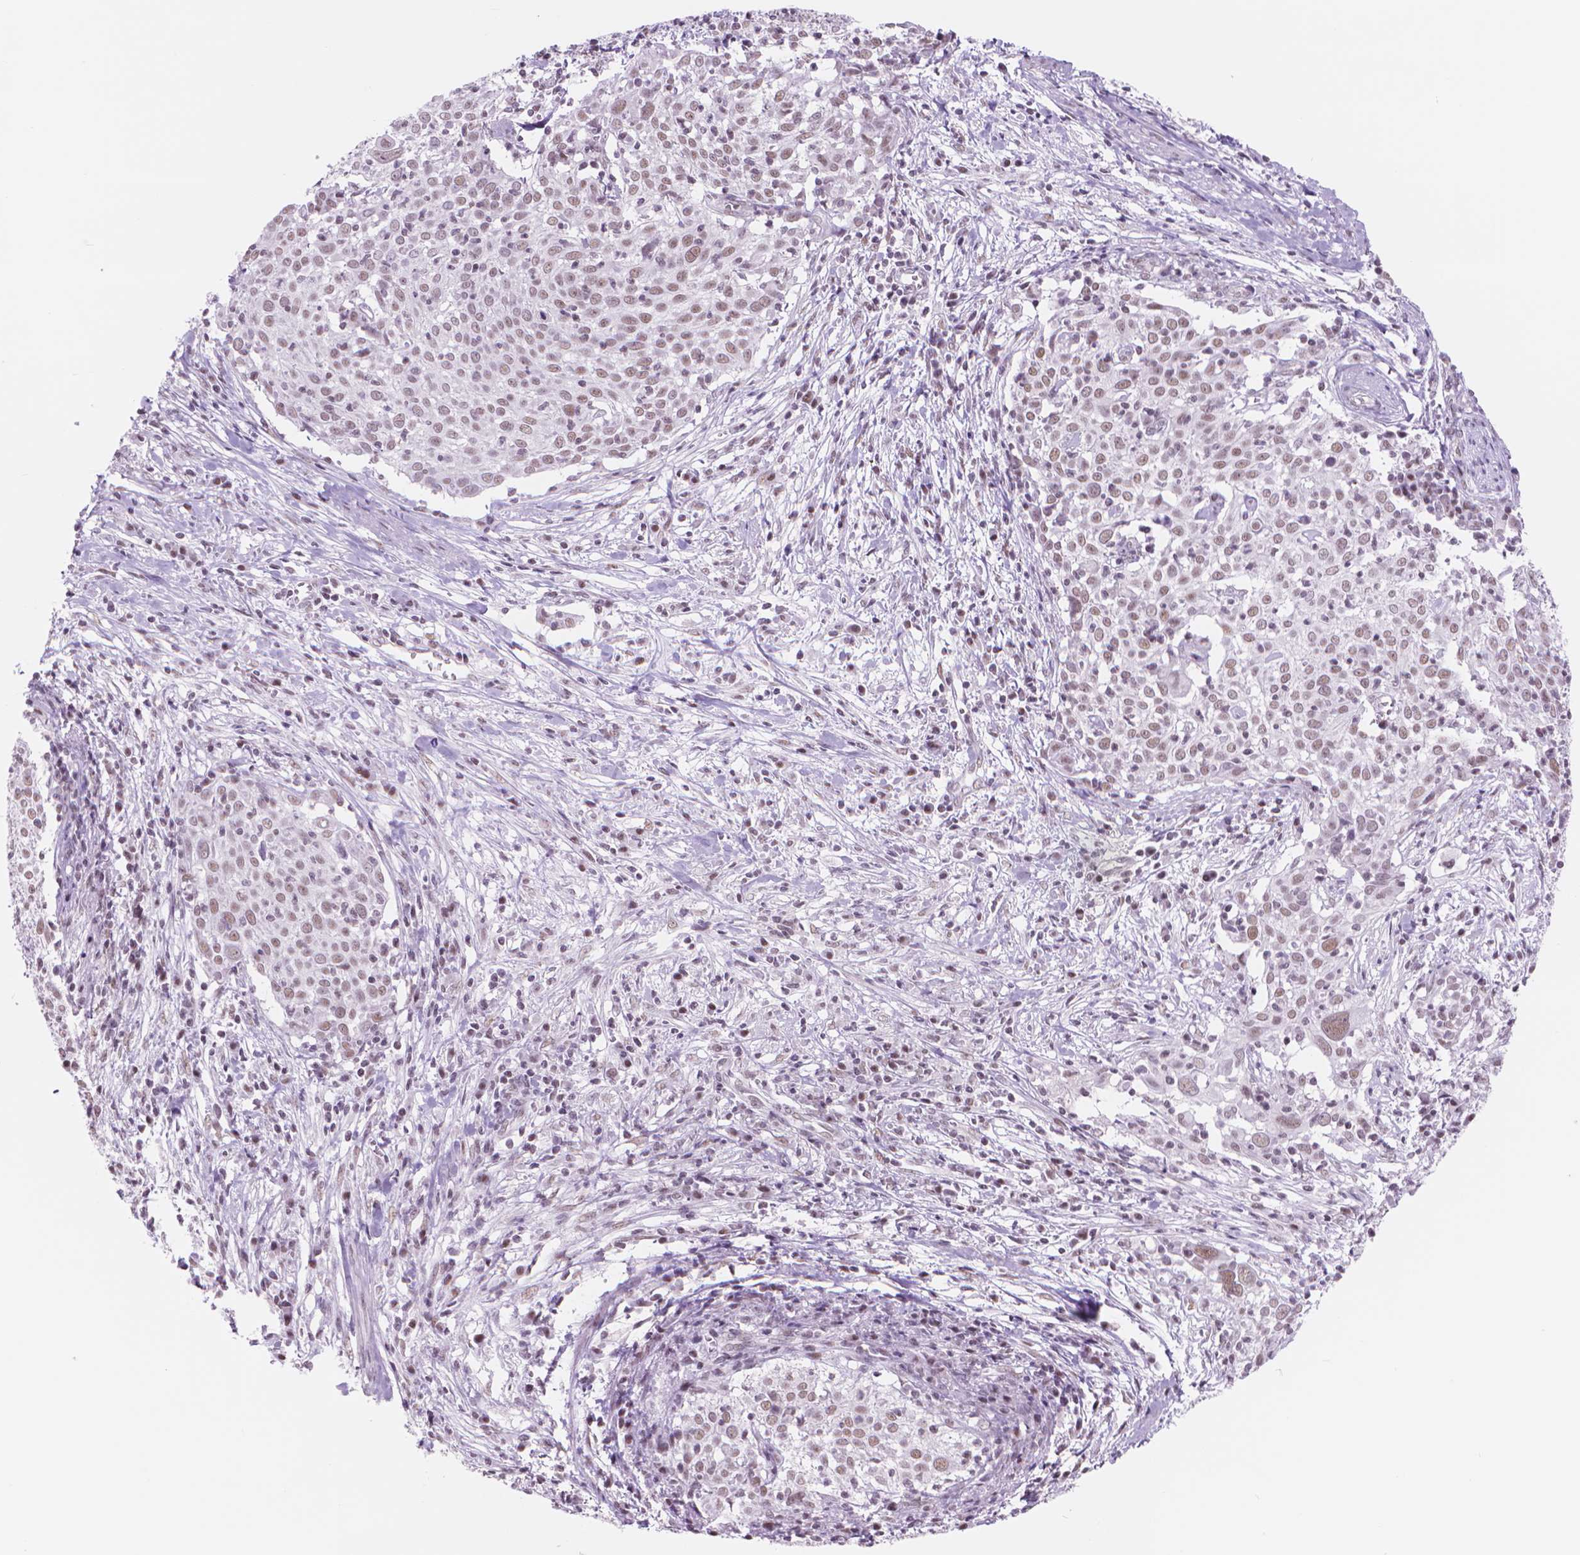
{"staining": {"intensity": "moderate", "quantity": ">75%", "location": "nuclear"}, "tissue": "cervical cancer", "cell_type": "Tumor cells", "image_type": "cancer", "snomed": [{"axis": "morphology", "description": "Squamous cell carcinoma, NOS"}, {"axis": "topography", "description": "Cervix"}], "caption": "This photomicrograph reveals IHC staining of cervical cancer (squamous cell carcinoma), with medium moderate nuclear positivity in about >75% of tumor cells.", "gene": "POLR3D", "patient": {"sex": "female", "age": 39}}